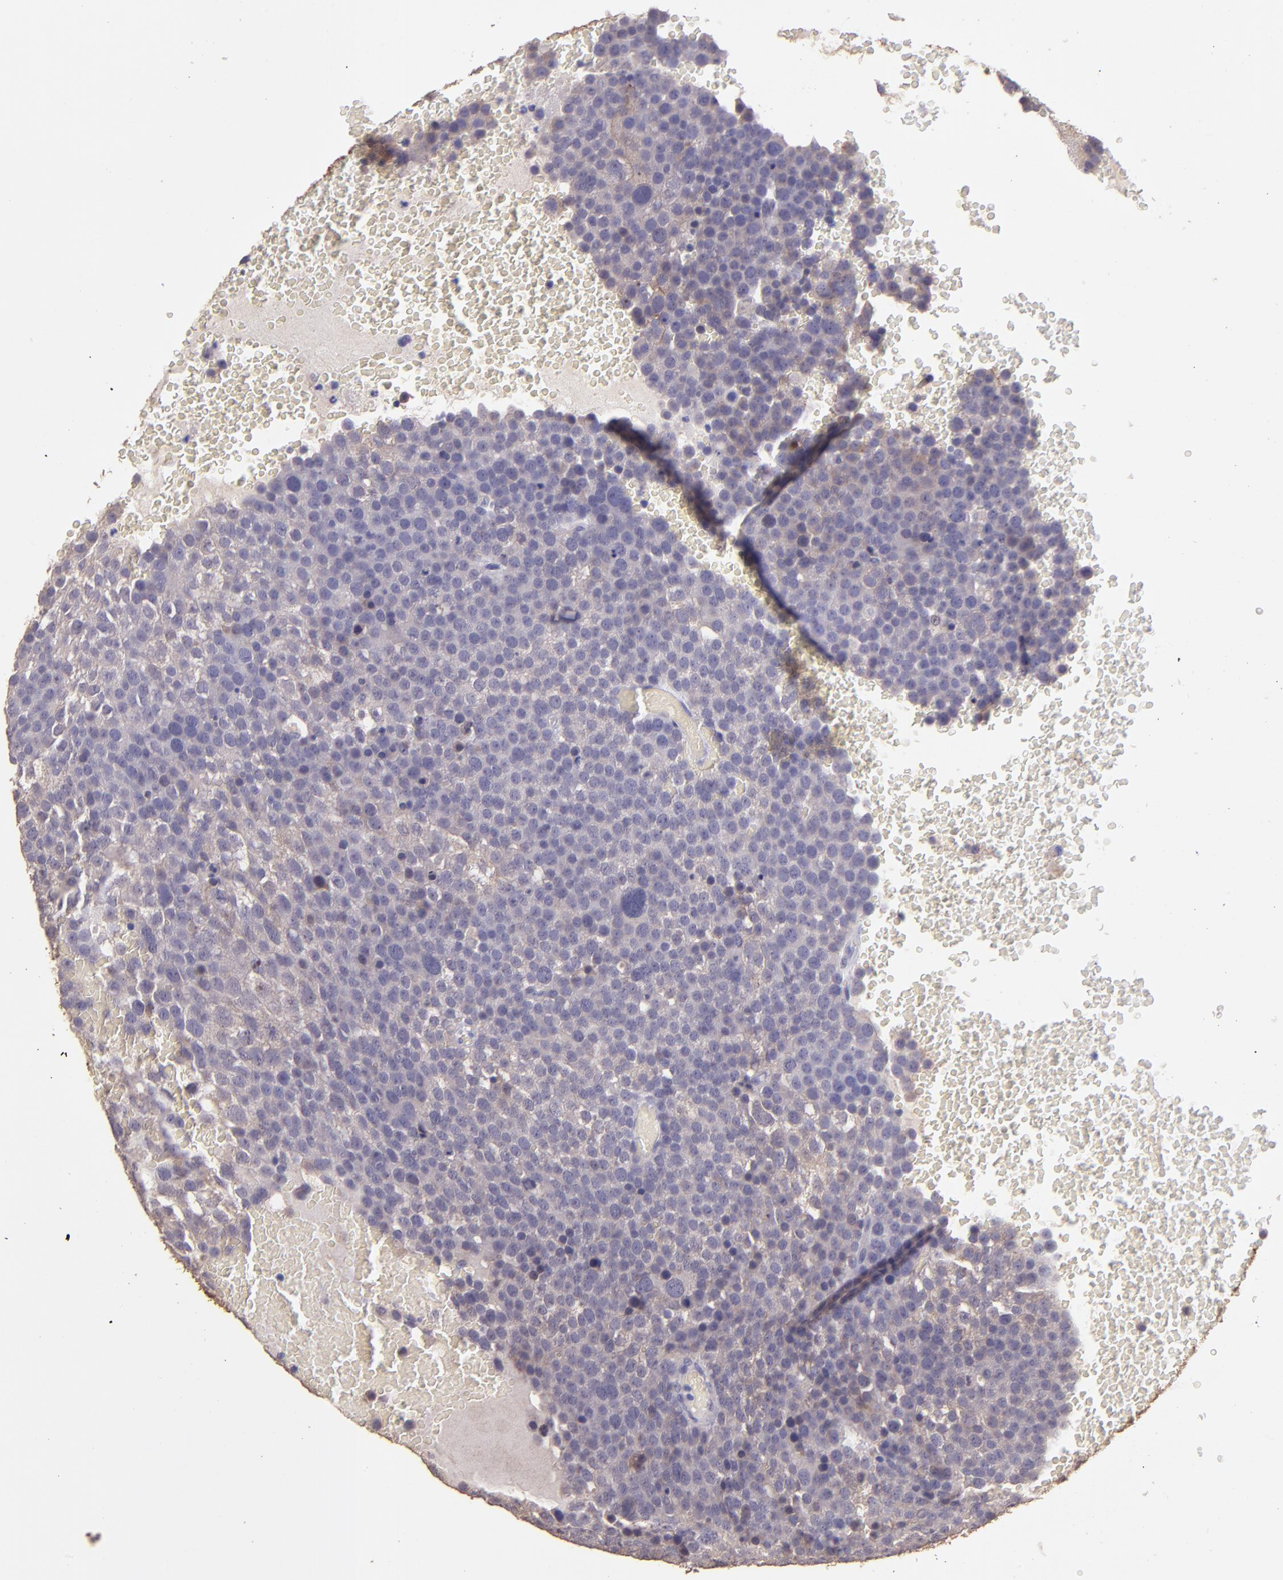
{"staining": {"intensity": "negative", "quantity": "none", "location": "none"}, "tissue": "testis cancer", "cell_type": "Tumor cells", "image_type": "cancer", "snomed": [{"axis": "morphology", "description": "Seminoma, NOS"}, {"axis": "topography", "description": "Testis"}], "caption": "The histopathology image exhibits no significant positivity in tumor cells of seminoma (testis). (DAB (3,3'-diaminobenzidine) immunohistochemistry visualized using brightfield microscopy, high magnification).", "gene": "PAPPA", "patient": {"sex": "male", "age": 71}}